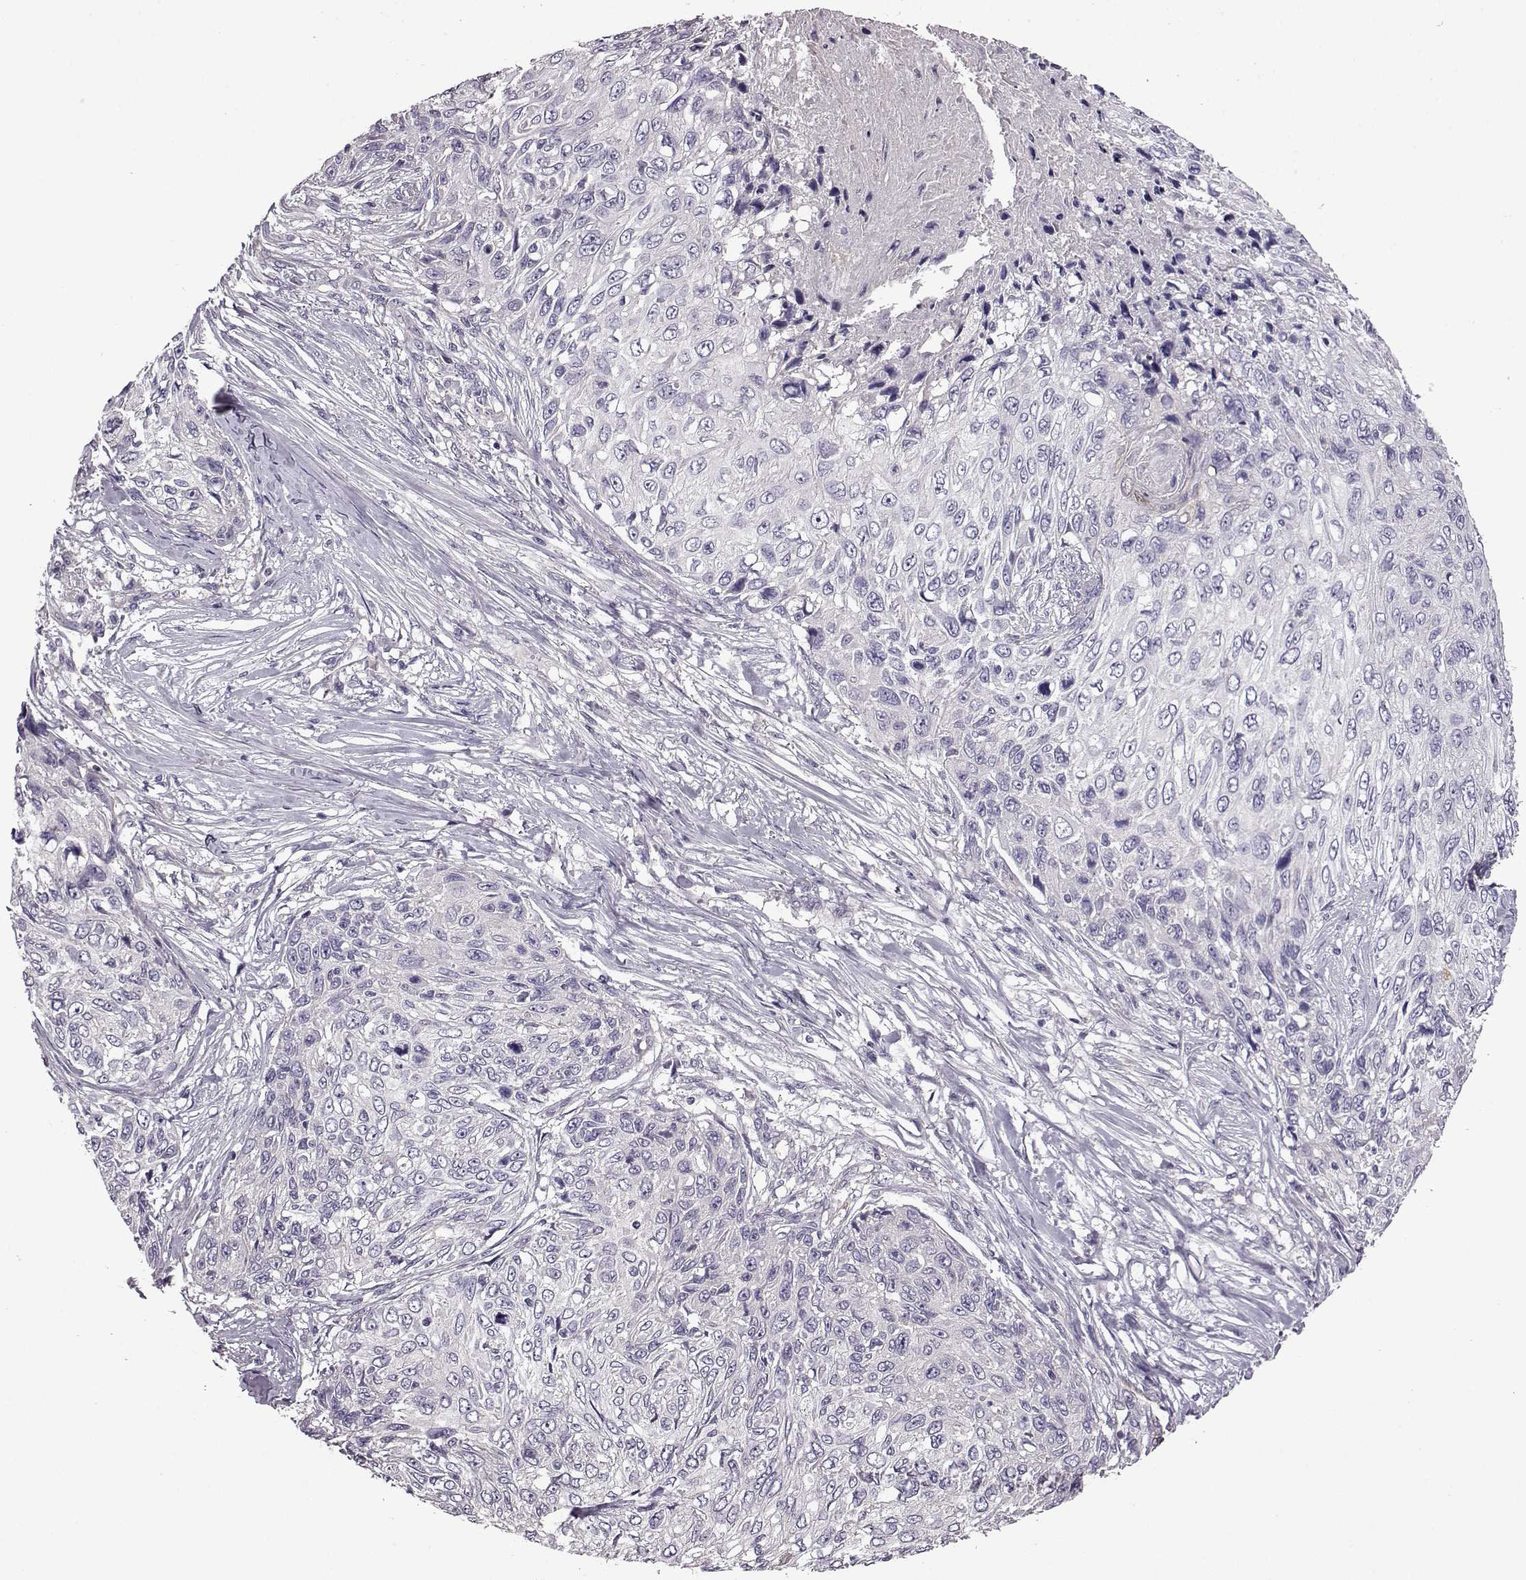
{"staining": {"intensity": "negative", "quantity": "none", "location": "none"}, "tissue": "skin cancer", "cell_type": "Tumor cells", "image_type": "cancer", "snomed": [{"axis": "morphology", "description": "Squamous cell carcinoma, NOS"}, {"axis": "topography", "description": "Skin"}], "caption": "An IHC image of skin cancer is shown. There is no staining in tumor cells of skin cancer.", "gene": "EDDM3B", "patient": {"sex": "male", "age": 92}}